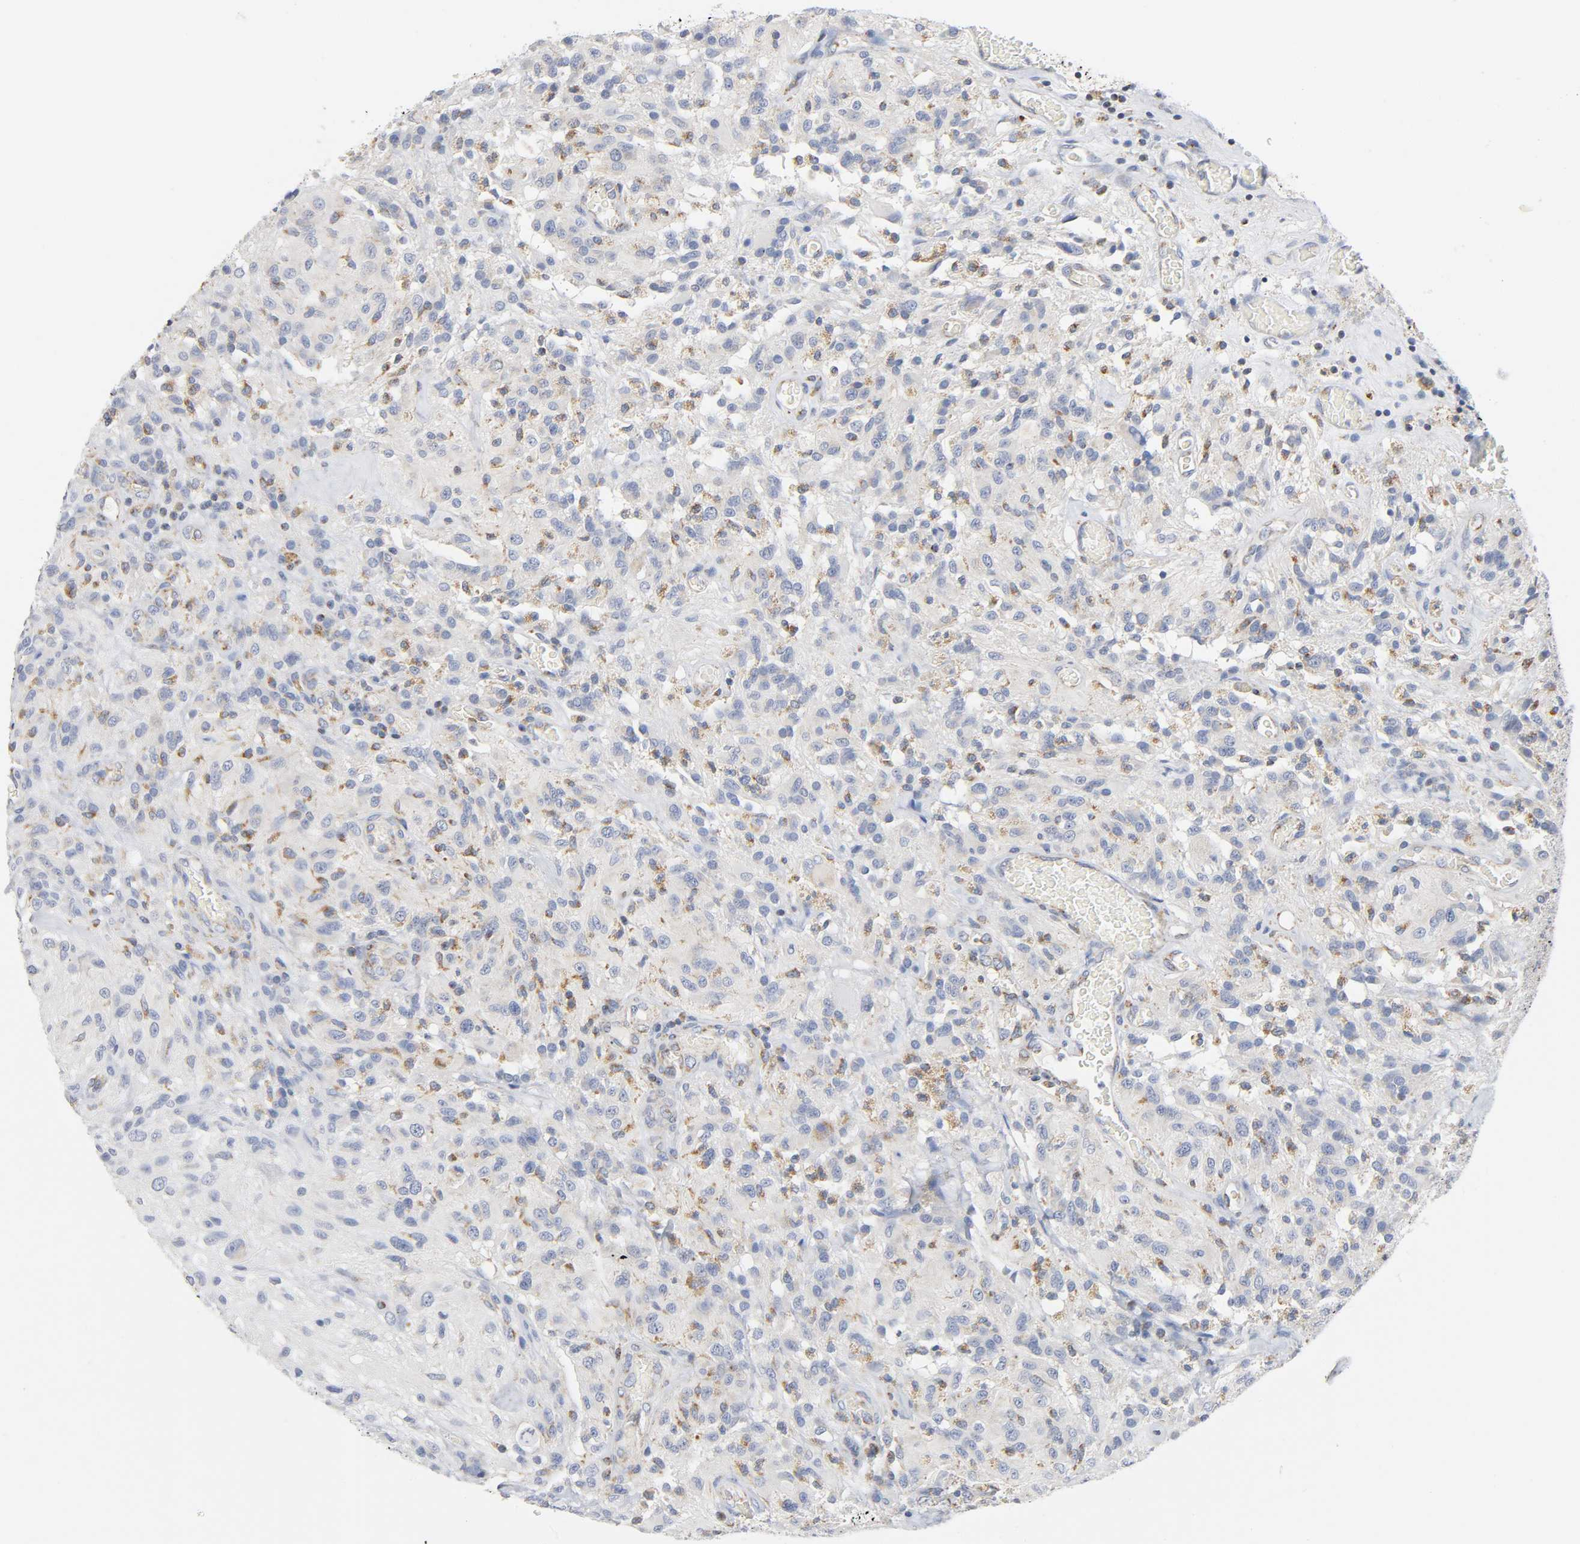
{"staining": {"intensity": "moderate", "quantity": "25%-75%", "location": "cytoplasmic/membranous"}, "tissue": "glioma", "cell_type": "Tumor cells", "image_type": "cancer", "snomed": [{"axis": "morphology", "description": "Normal tissue, NOS"}, {"axis": "morphology", "description": "Glioma, malignant, High grade"}, {"axis": "topography", "description": "Cerebral cortex"}], "caption": "A high-resolution micrograph shows immunohistochemistry (IHC) staining of high-grade glioma (malignant), which reveals moderate cytoplasmic/membranous staining in about 25%-75% of tumor cells.", "gene": "BAK1", "patient": {"sex": "male", "age": 56}}